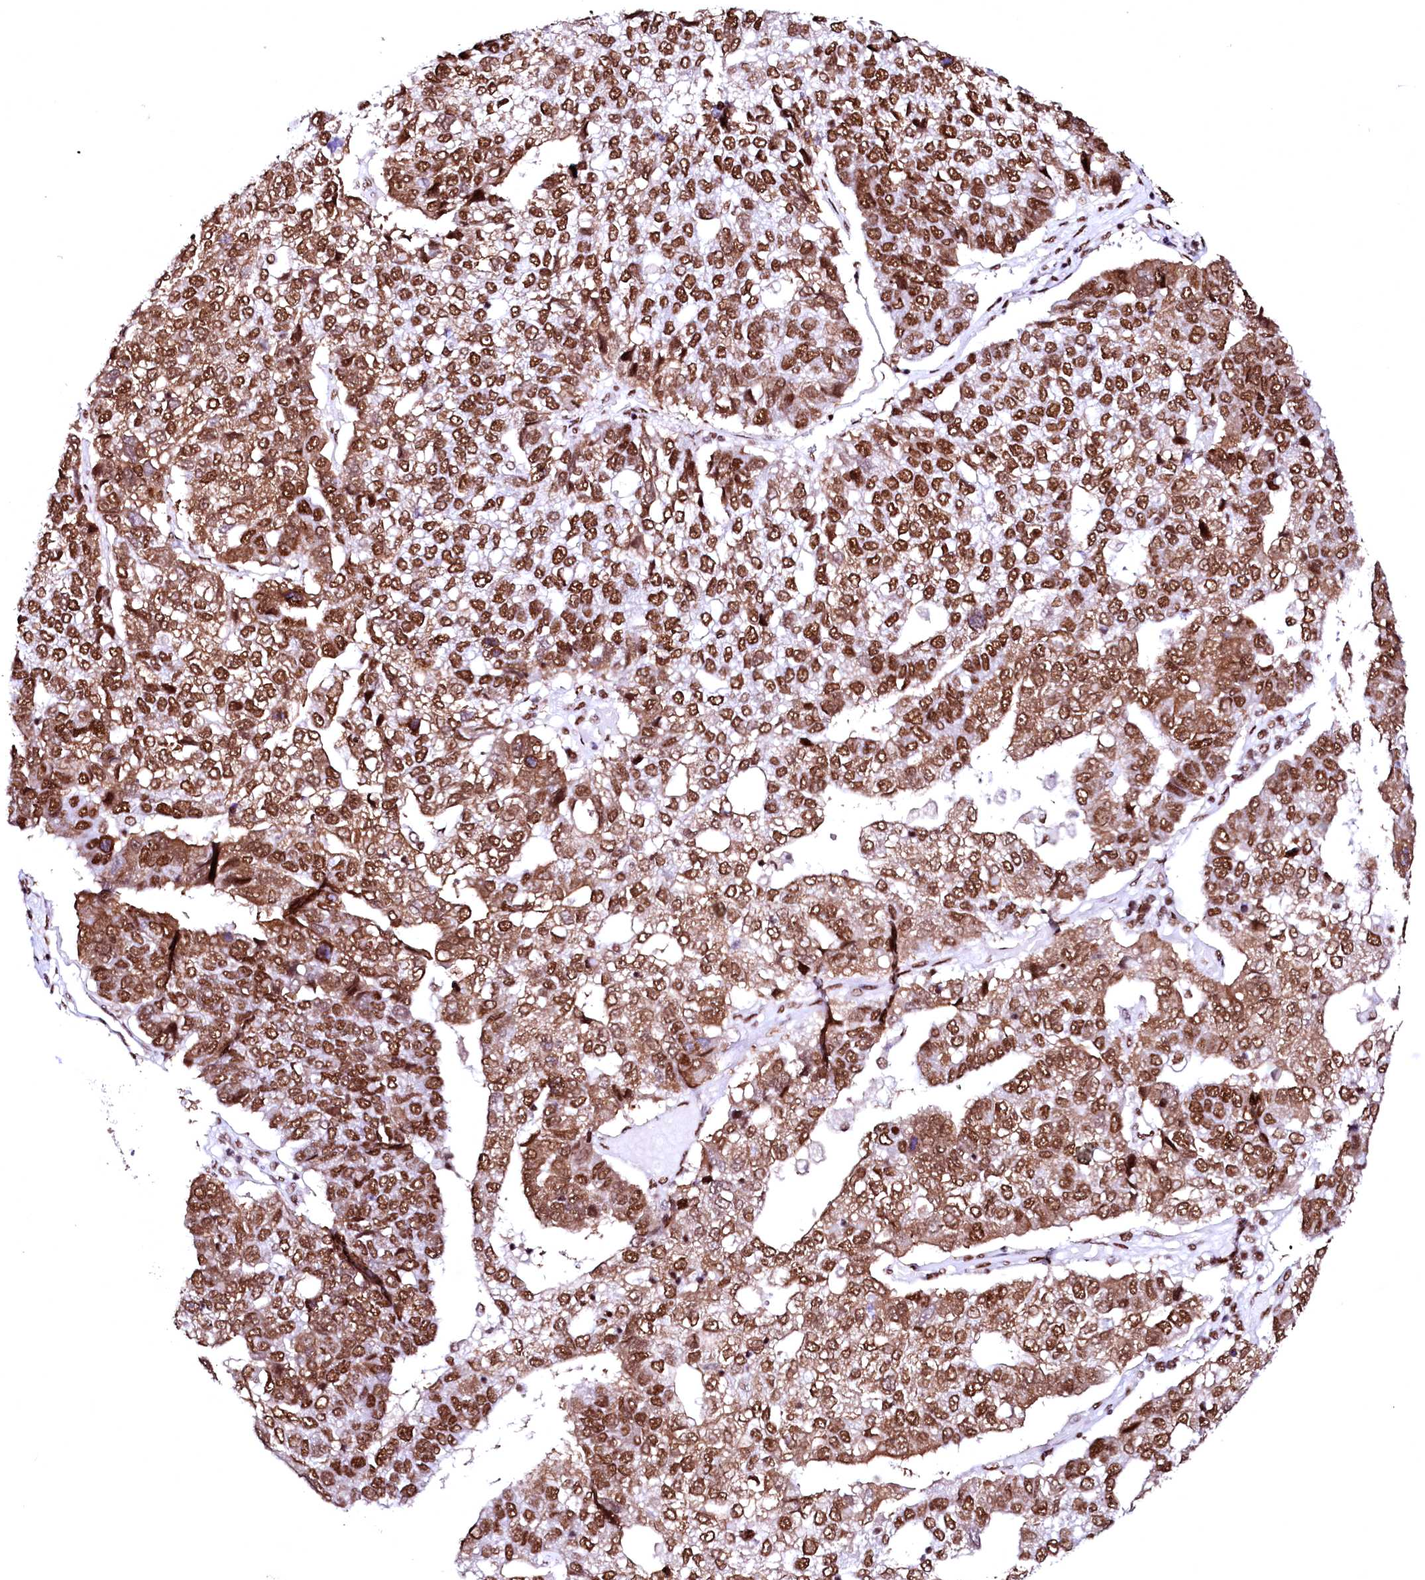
{"staining": {"intensity": "moderate", "quantity": ">75%", "location": "cytoplasmic/membranous,nuclear"}, "tissue": "pancreatic cancer", "cell_type": "Tumor cells", "image_type": "cancer", "snomed": [{"axis": "morphology", "description": "Adenocarcinoma, NOS"}, {"axis": "topography", "description": "Pancreas"}], "caption": "A high-resolution histopathology image shows IHC staining of pancreatic cancer (adenocarcinoma), which demonstrates moderate cytoplasmic/membranous and nuclear expression in about >75% of tumor cells.", "gene": "CPSF6", "patient": {"sex": "female", "age": 61}}